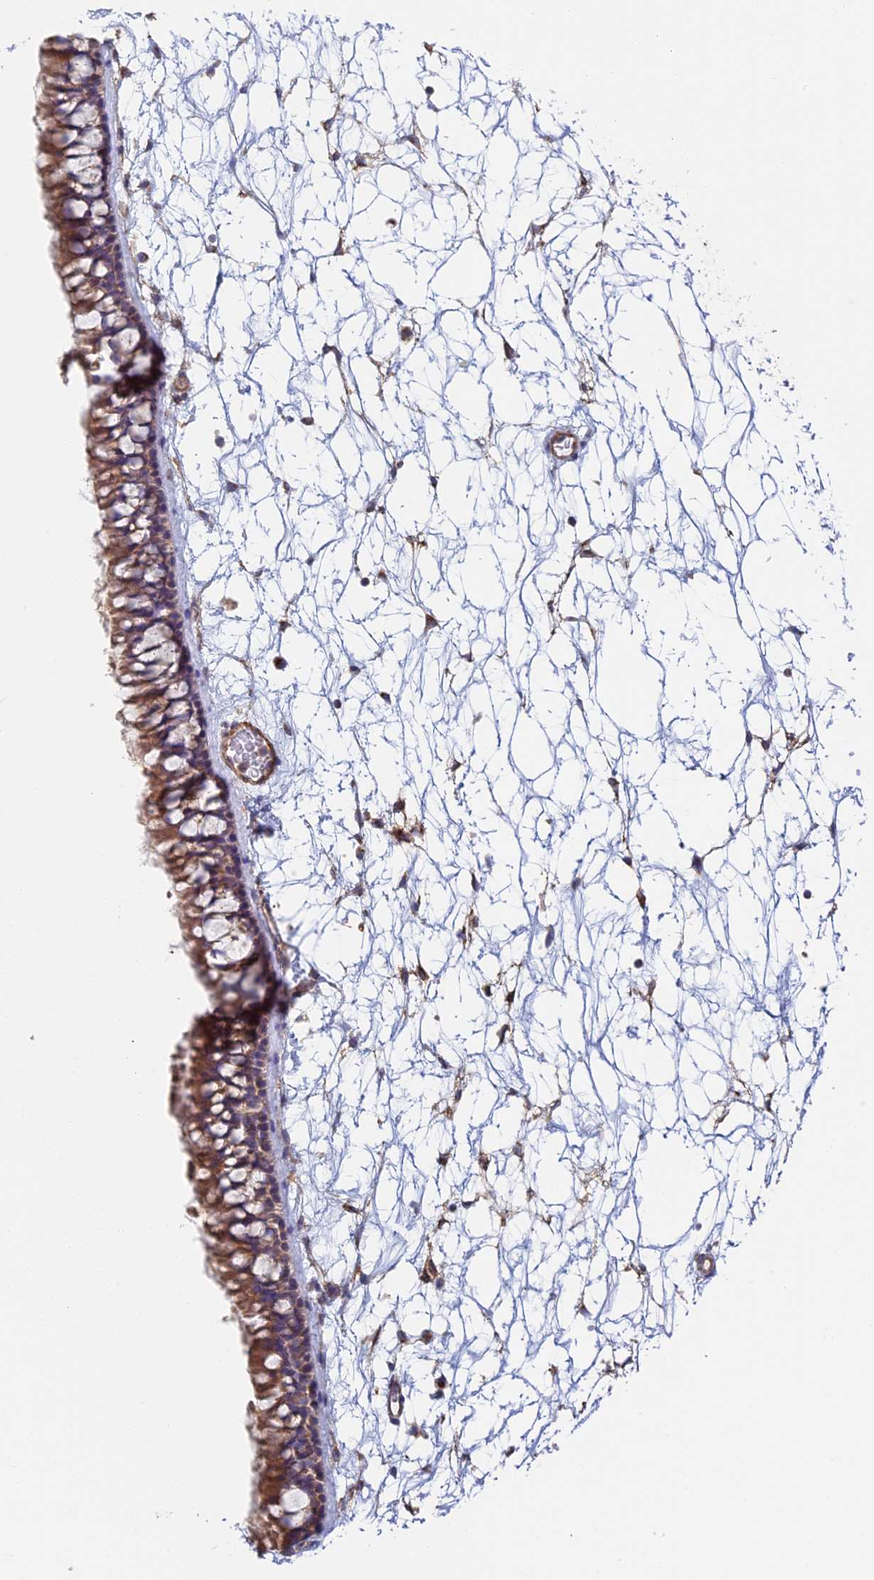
{"staining": {"intensity": "moderate", "quantity": ">75%", "location": "cytoplasmic/membranous"}, "tissue": "nasopharynx", "cell_type": "Respiratory epithelial cells", "image_type": "normal", "snomed": [{"axis": "morphology", "description": "Normal tissue, NOS"}, {"axis": "topography", "description": "Nasopharynx"}], "caption": "Normal nasopharynx was stained to show a protein in brown. There is medium levels of moderate cytoplasmic/membranous staining in about >75% of respiratory epithelial cells.", "gene": "DDA1", "patient": {"sex": "male", "age": 64}}